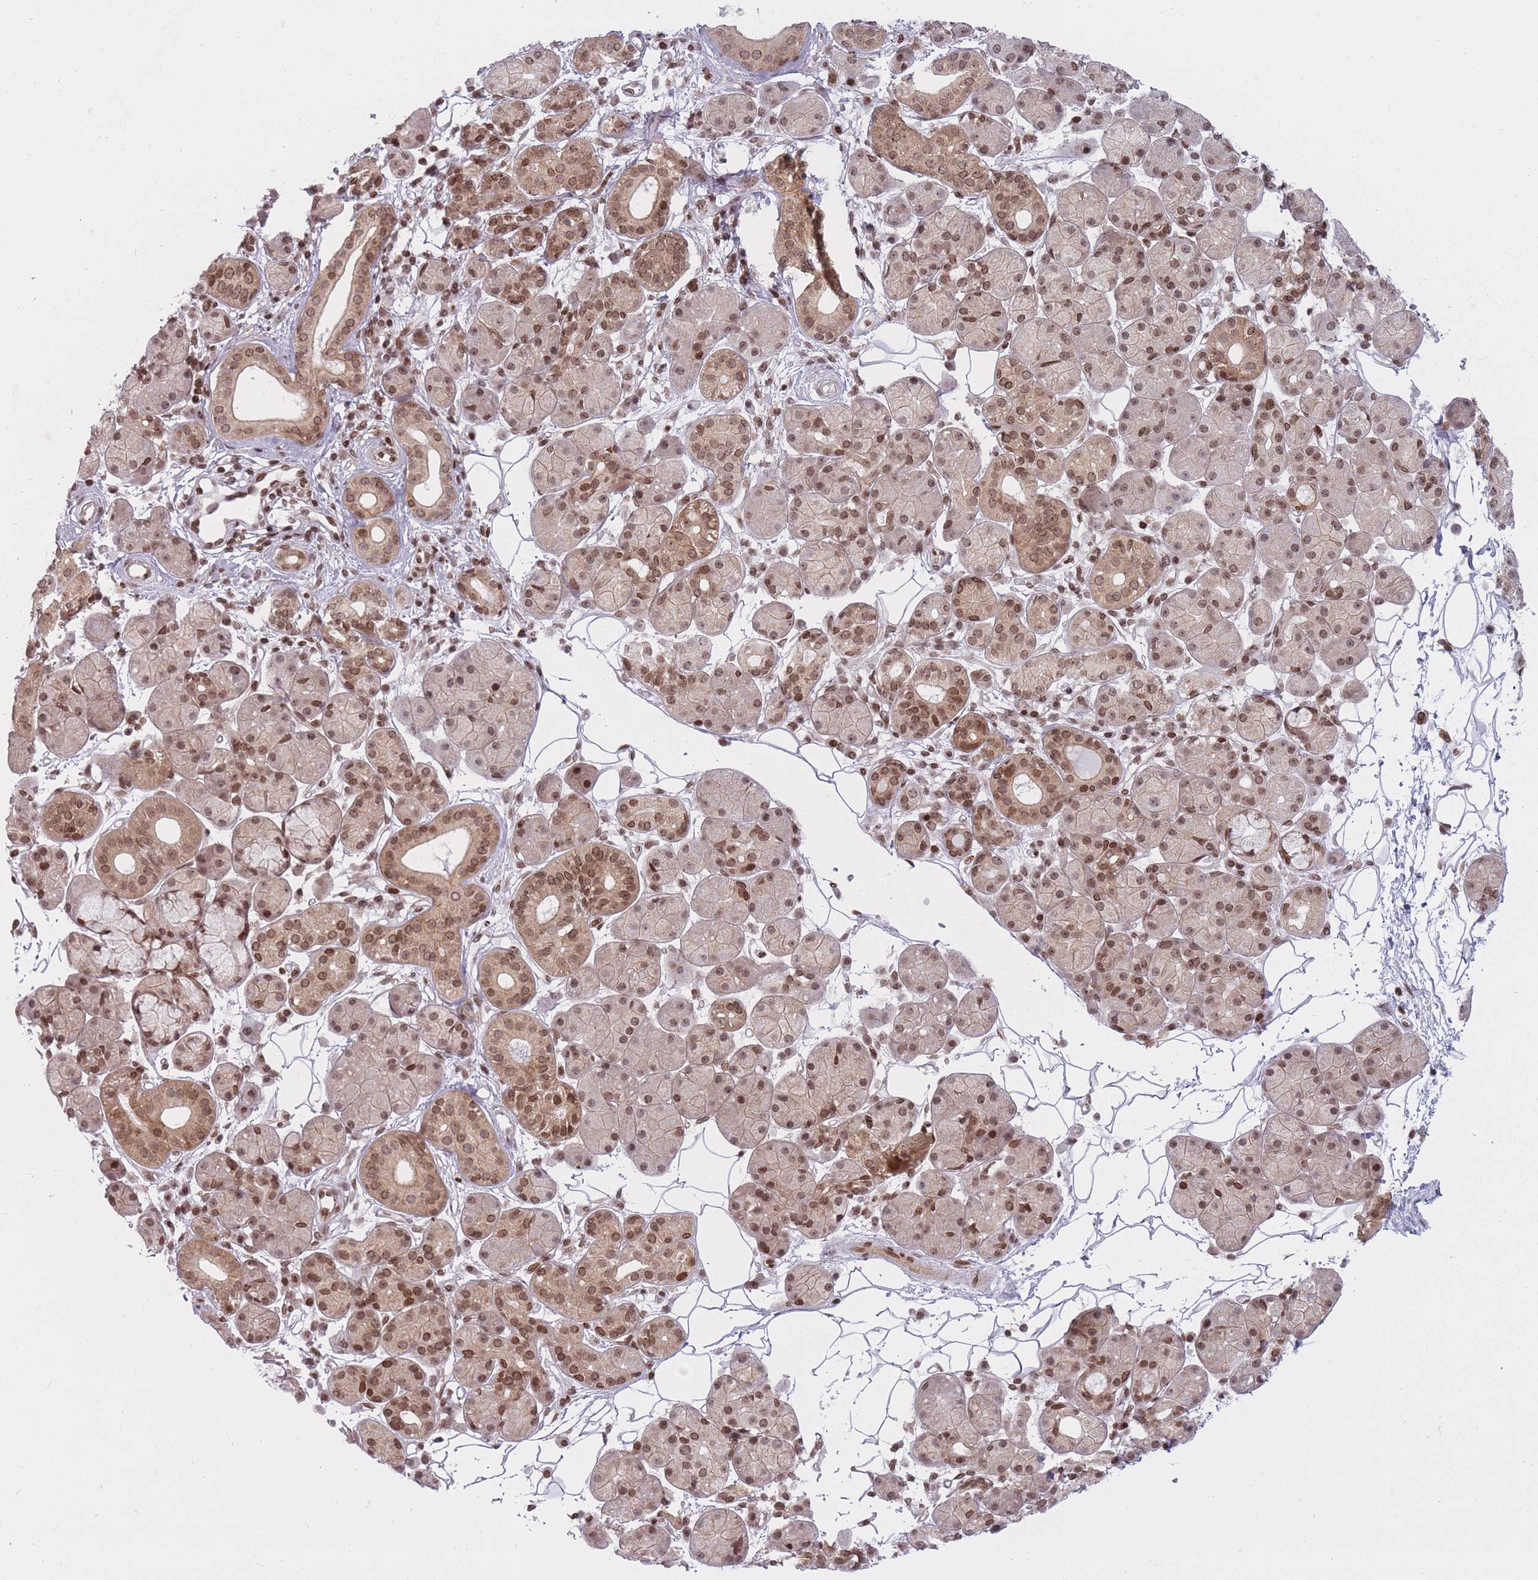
{"staining": {"intensity": "moderate", "quantity": "25%-75%", "location": "cytoplasmic/membranous,nuclear"}, "tissue": "salivary gland", "cell_type": "Glandular cells", "image_type": "normal", "snomed": [{"axis": "morphology", "description": "Squamous cell carcinoma, NOS"}, {"axis": "topography", "description": "Skin"}, {"axis": "topography", "description": "Head-Neck"}], "caption": "This image shows immunohistochemistry (IHC) staining of unremarkable salivary gland, with medium moderate cytoplasmic/membranous,nuclear positivity in approximately 25%-75% of glandular cells.", "gene": "TMC6", "patient": {"sex": "male", "age": 80}}